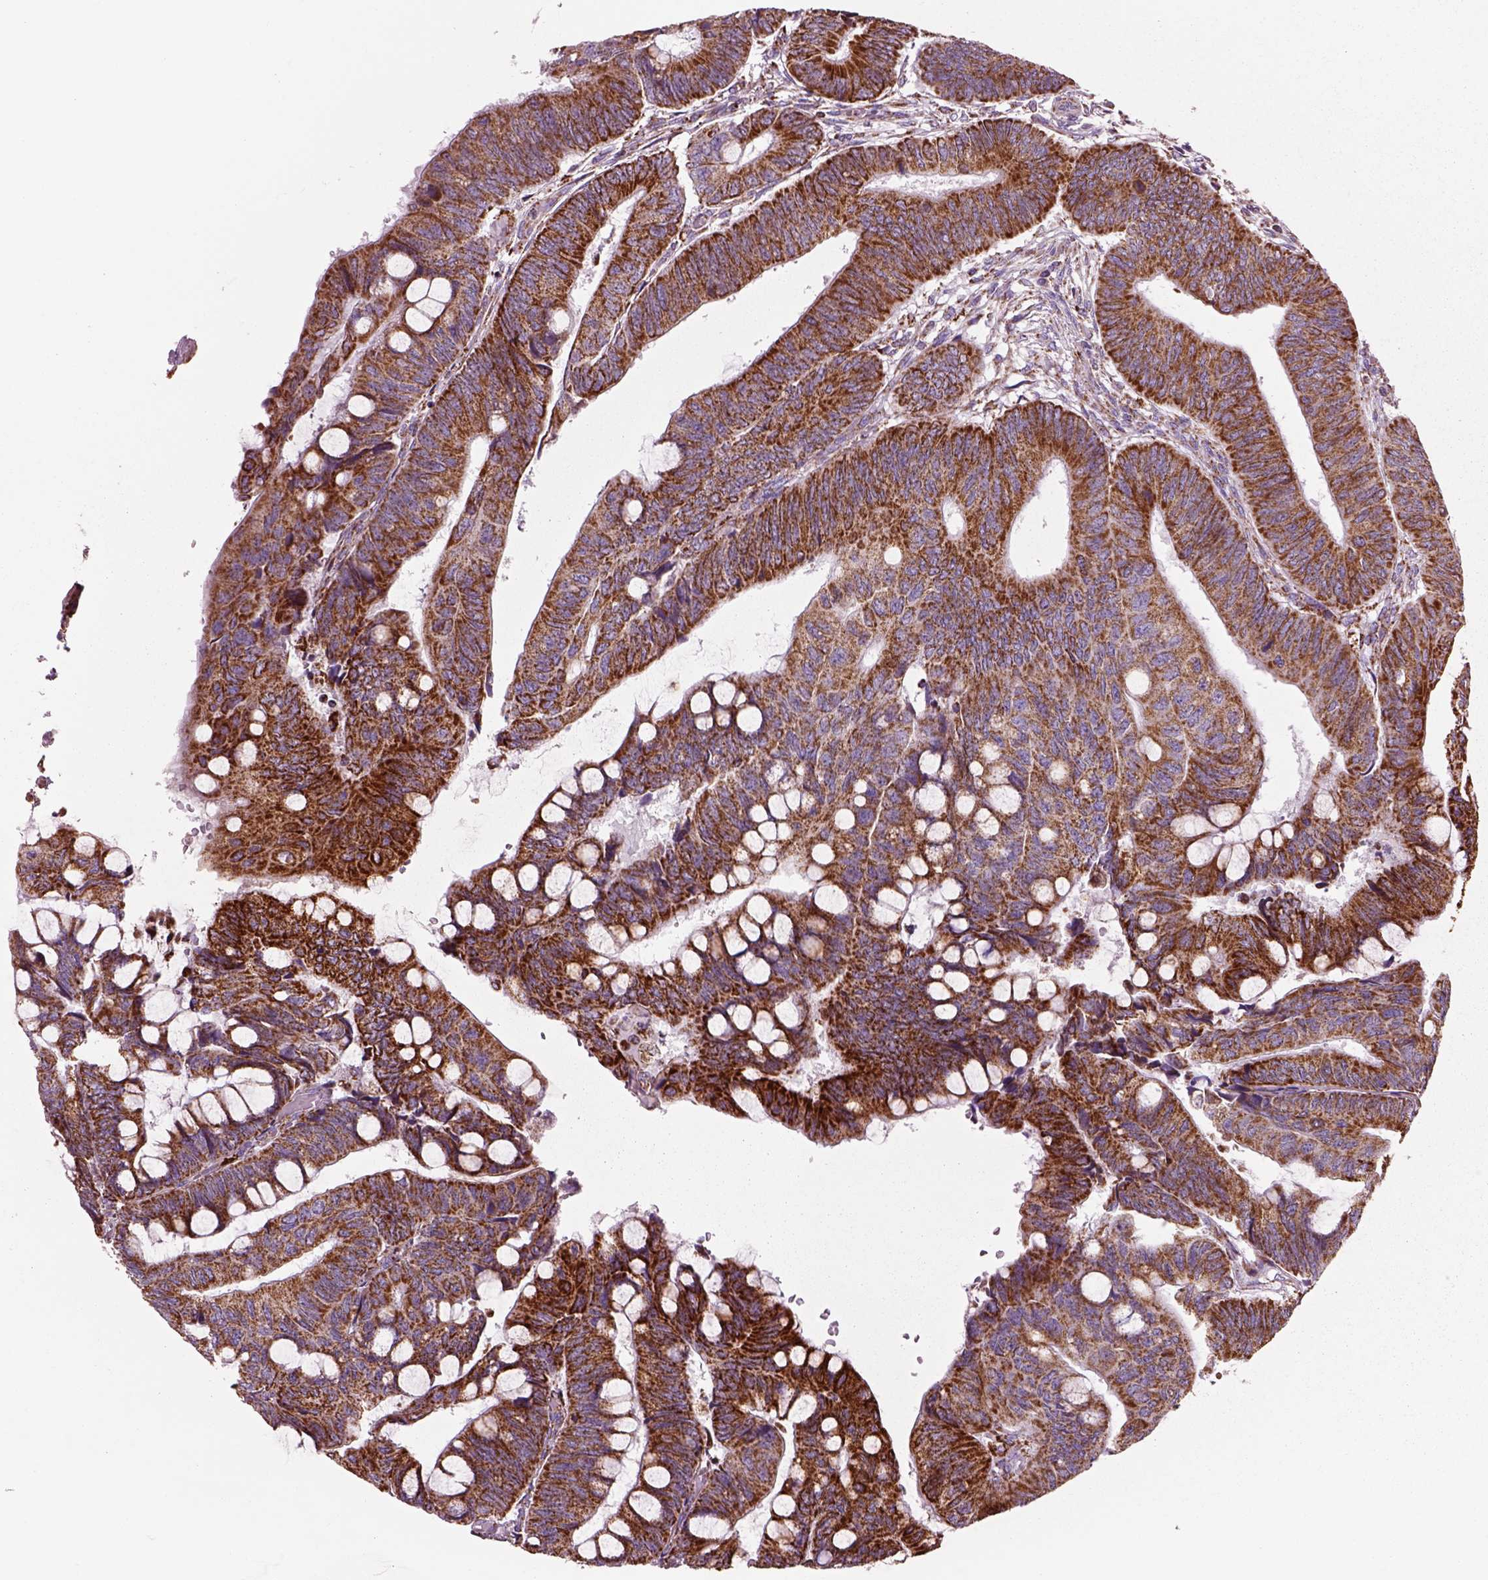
{"staining": {"intensity": "strong", "quantity": ">75%", "location": "cytoplasmic/membranous"}, "tissue": "colorectal cancer", "cell_type": "Tumor cells", "image_type": "cancer", "snomed": [{"axis": "morphology", "description": "Normal tissue, NOS"}, {"axis": "morphology", "description": "Adenocarcinoma, NOS"}, {"axis": "topography", "description": "Rectum"}], "caption": "IHC histopathology image of neoplastic tissue: human colorectal cancer stained using IHC reveals high levels of strong protein expression localized specifically in the cytoplasmic/membranous of tumor cells, appearing as a cytoplasmic/membranous brown color.", "gene": "SLC25A24", "patient": {"sex": "male", "age": 92}}